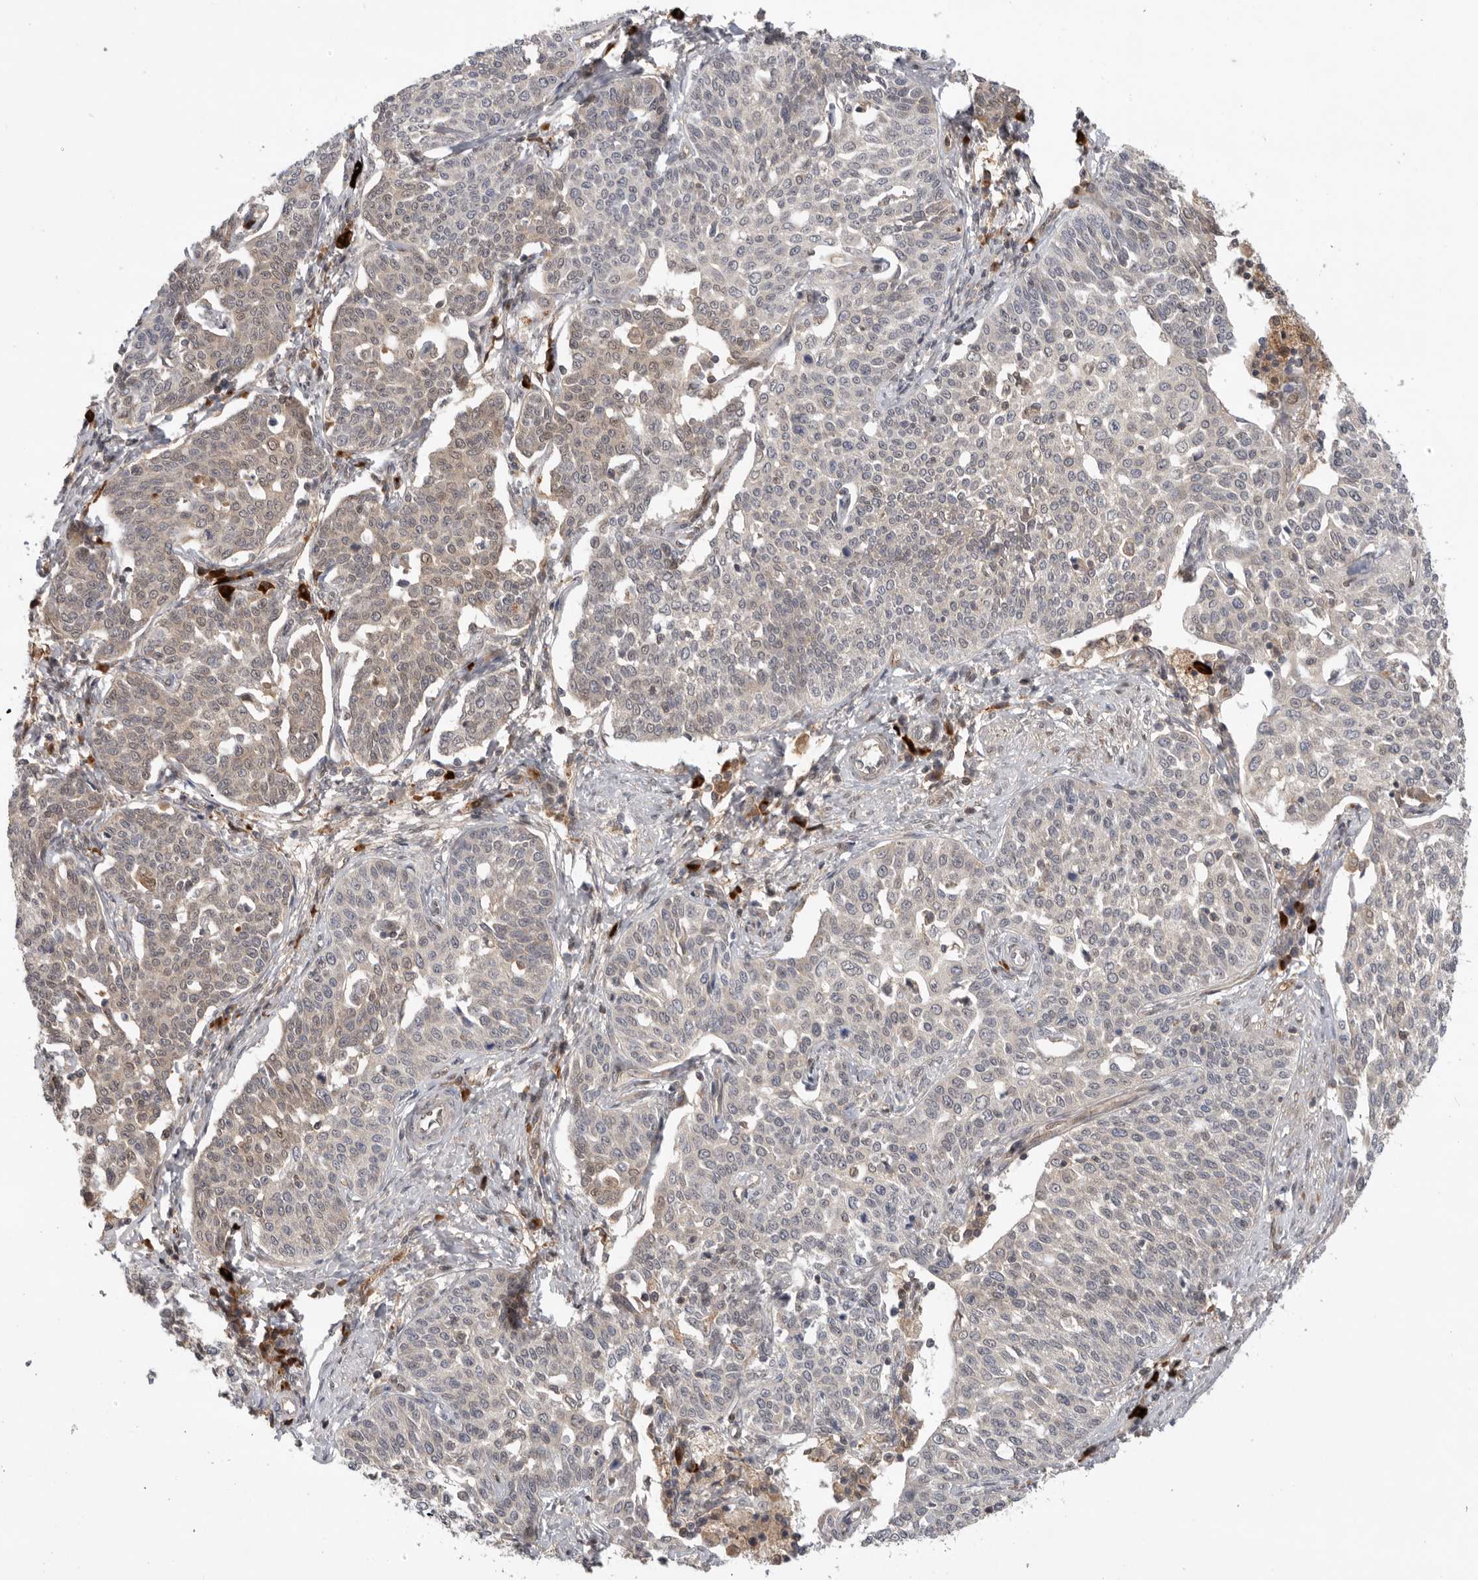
{"staining": {"intensity": "negative", "quantity": "none", "location": "none"}, "tissue": "cervical cancer", "cell_type": "Tumor cells", "image_type": "cancer", "snomed": [{"axis": "morphology", "description": "Squamous cell carcinoma, NOS"}, {"axis": "topography", "description": "Cervix"}], "caption": "A high-resolution photomicrograph shows immunohistochemistry (IHC) staining of squamous cell carcinoma (cervical), which exhibits no significant staining in tumor cells. (Brightfield microscopy of DAB (3,3'-diaminobenzidine) immunohistochemistry at high magnification).", "gene": "DCAF8", "patient": {"sex": "female", "age": 34}}